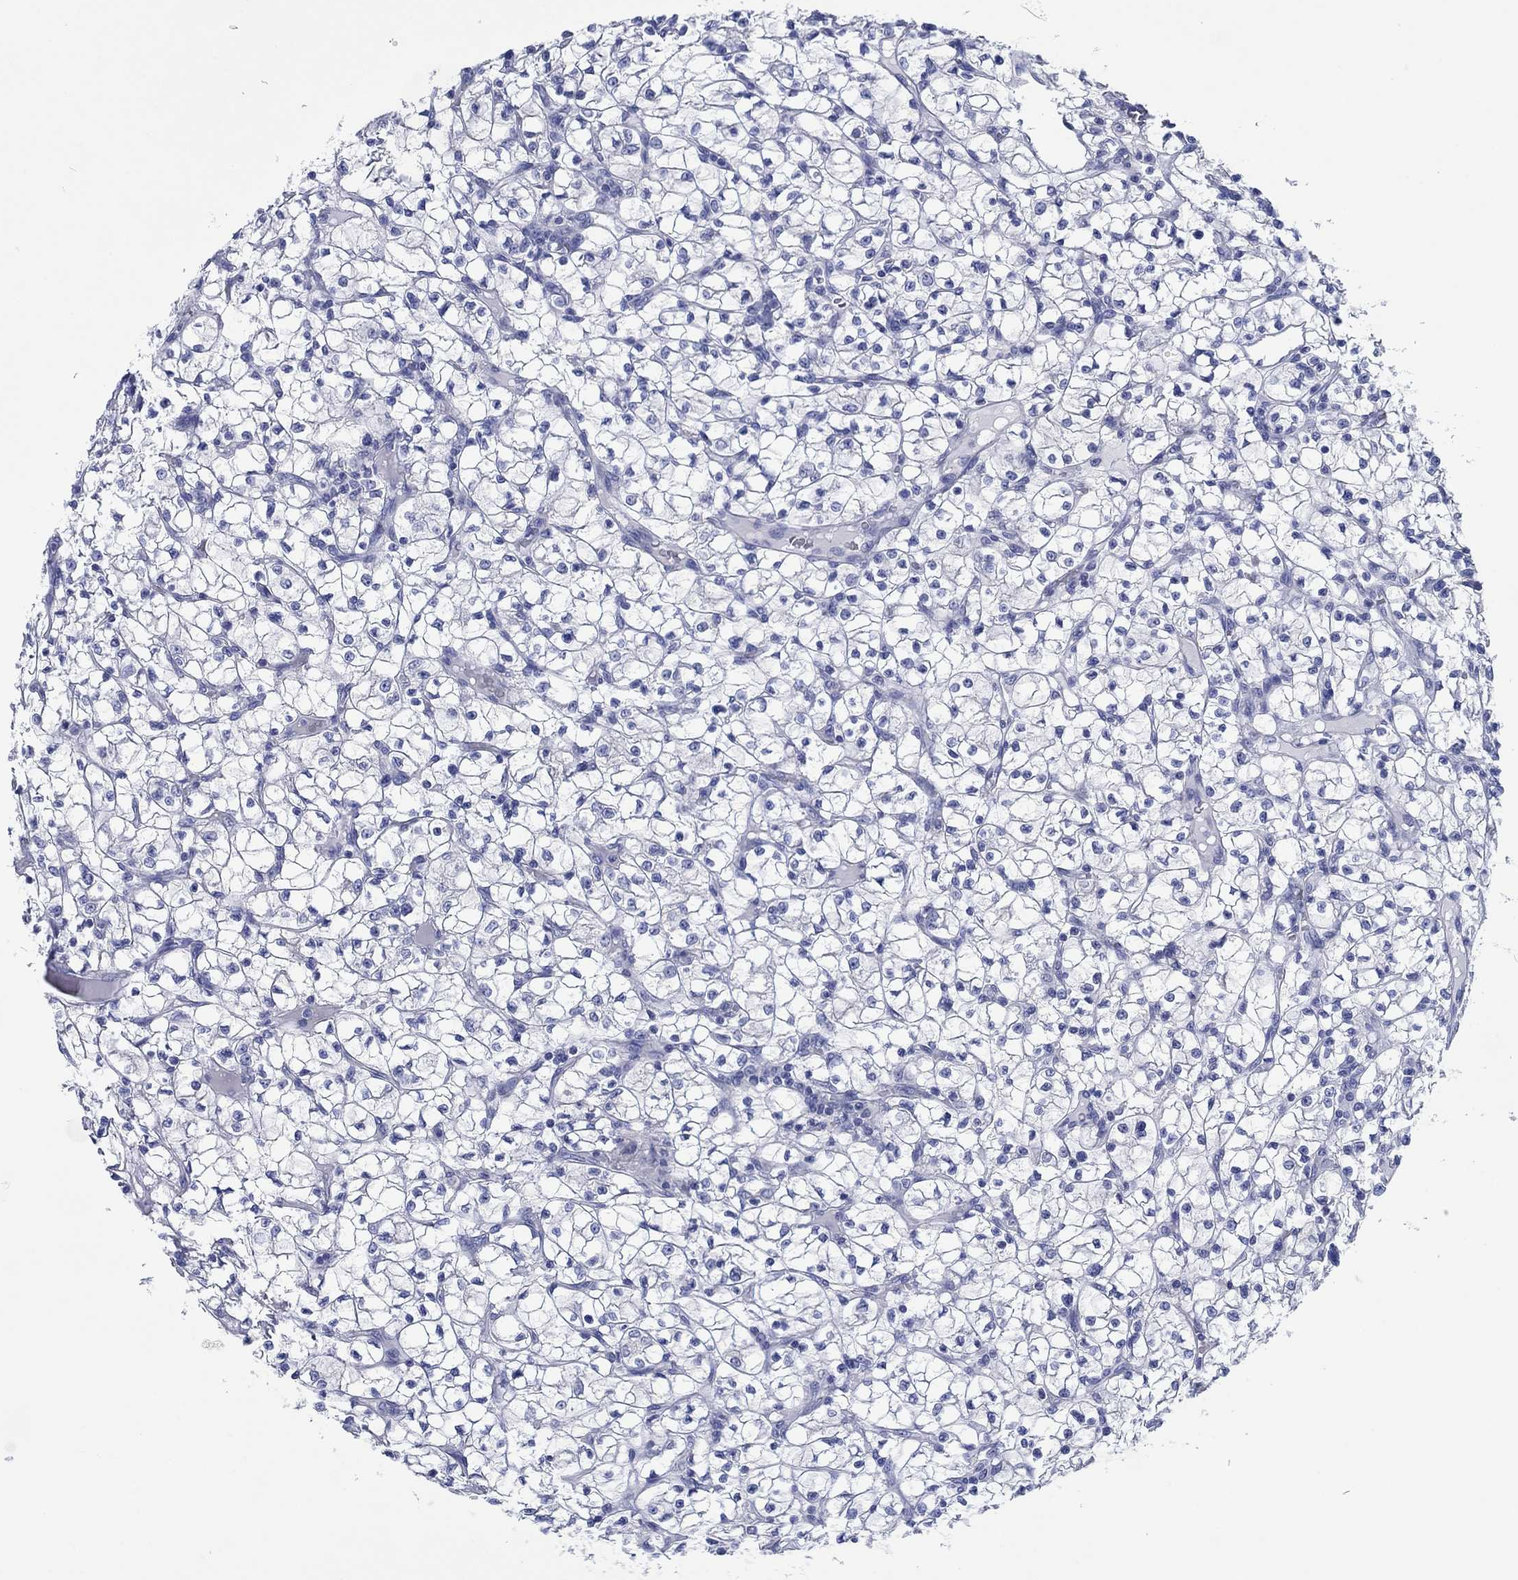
{"staining": {"intensity": "negative", "quantity": "none", "location": "none"}, "tissue": "renal cancer", "cell_type": "Tumor cells", "image_type": "cancer", "snomed": [{"axis": "morphology", "description": "Adenocarcinoma, NOS"}, {"axis": "topography", "description": "Kidney"}], "caption": "The micrograph demonstrates no staining of tumor cells in adenocarcinoma (renal). (DAB IHC, high magnification).", "gene": "HCRT", "patient": {"sex": "female", "age": 64}}